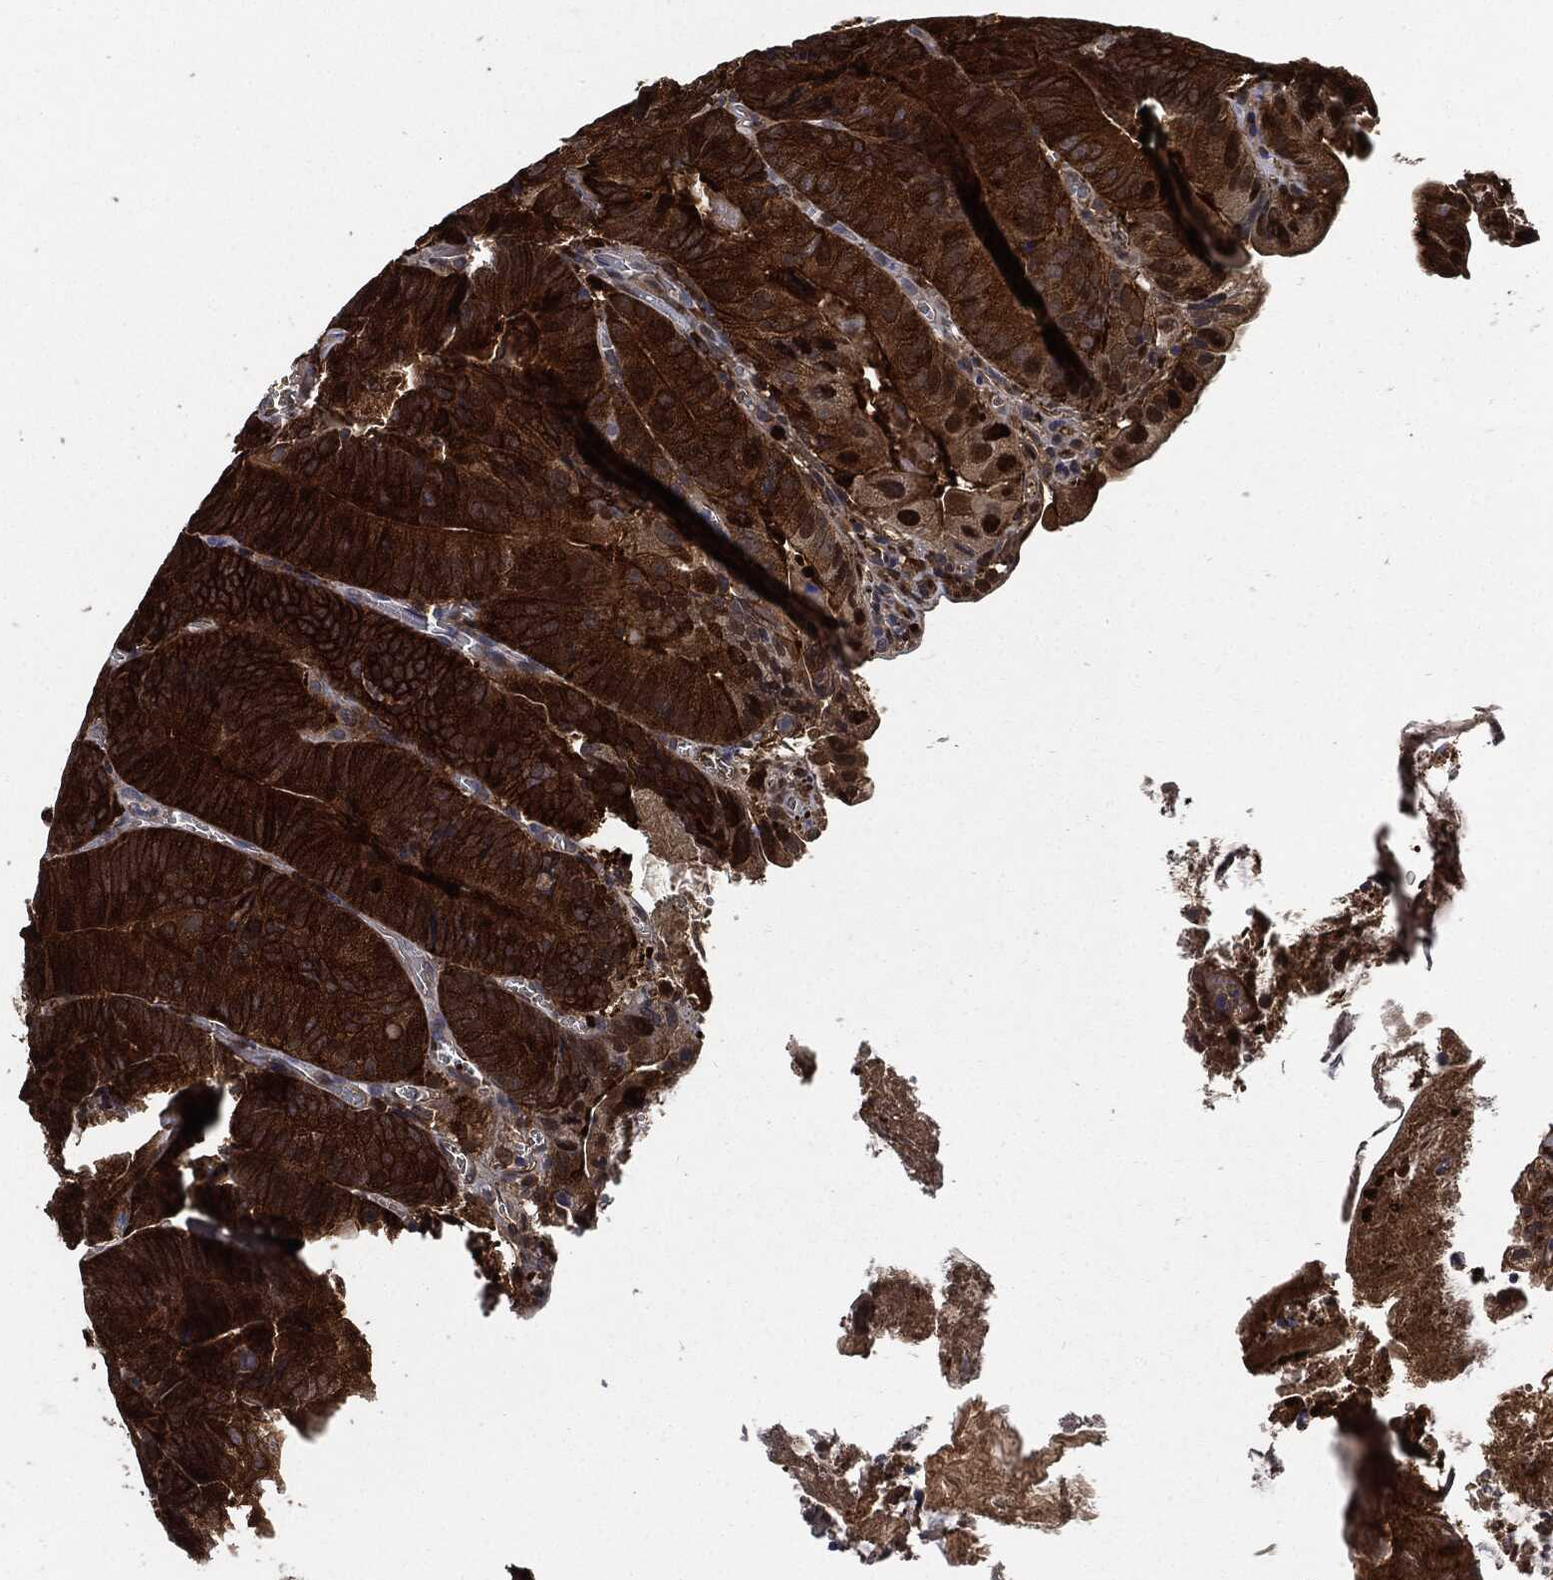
{"staining": {"intensity": "strong", "quantity": ">75%", "location": "cytoplasmic/membranous"}, "tissue": "colorectal cancer", "cell_type": "Tumor cells", "image_type": "cancer", "snomed": [{"axis": "morphology", "description": "Adenocarcinoma, NOS"}, {"axis": "topography", "description": "Colon"}], "caption": "About >75% of tumor cells in adenocarcinoma (colorectal) demonstrate strong cytoplasmic/membranous protein positivity as visualized by brown immunohistochemical staining.", "gene": "PRDX2", "patient": {"sex": "female", "age": 86}}